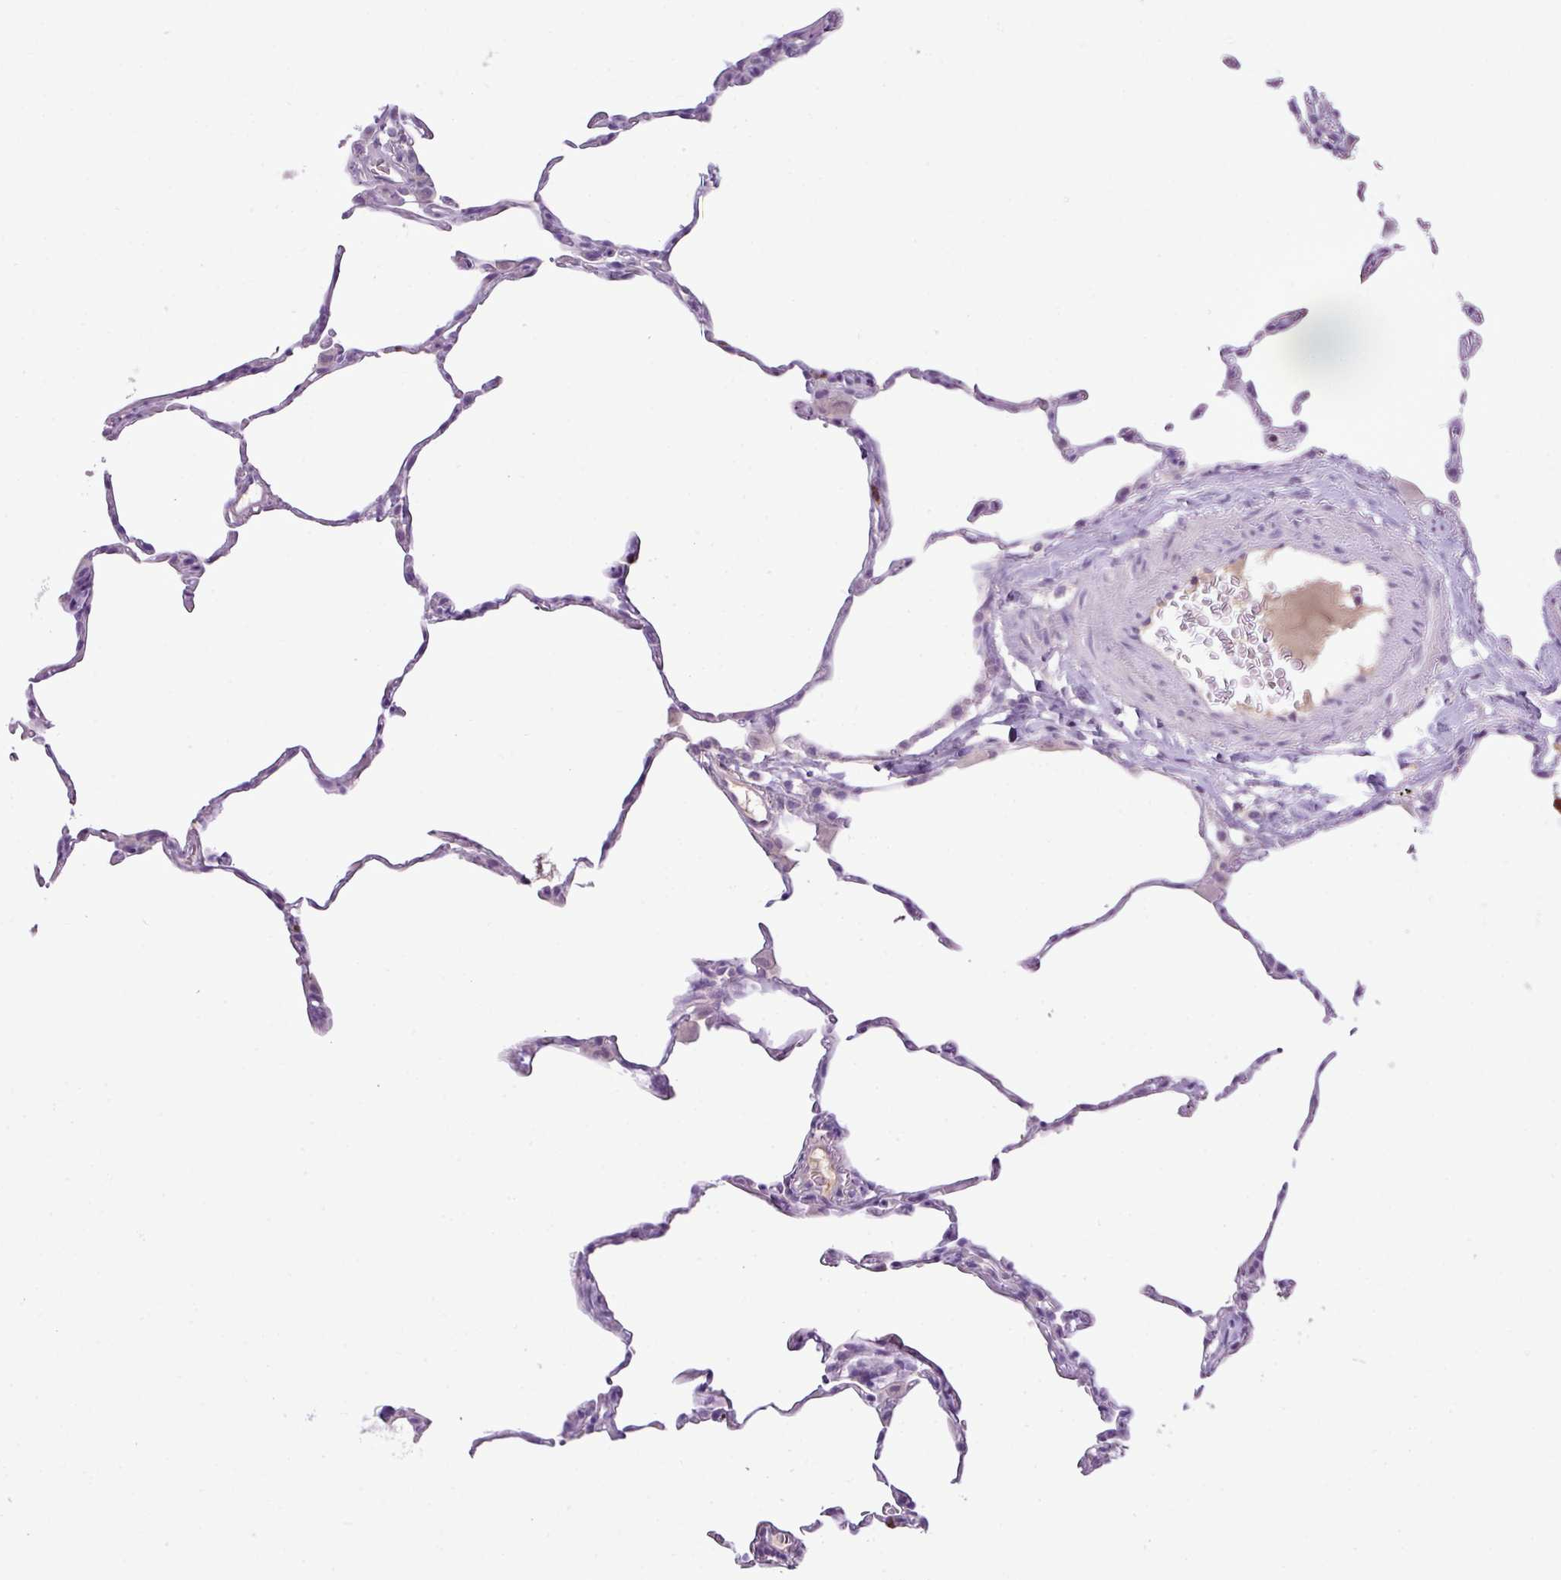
{"staining": {"intensity": "negative", "quantity": "none", "location": "none"}, "tissue": "lung", "cell_type": "Alveolar cells", "image_type": "normal", "snomed": [{"axis": "morphology", "description": "Normal tissue, NOS"}, {"axis": "topography", "description": "Lung"}], "caption": "IHC histopathology image of benign lung stained for a protein (brown), which demonstrates no staining in alveolar cells. (DAB (3,3'-diaminobenzidine) immunohistochemistry (IHC) with hematoxylin counter stain).", "gene": "HTR3E", "patient": {"sex": "female", "age": 57}}